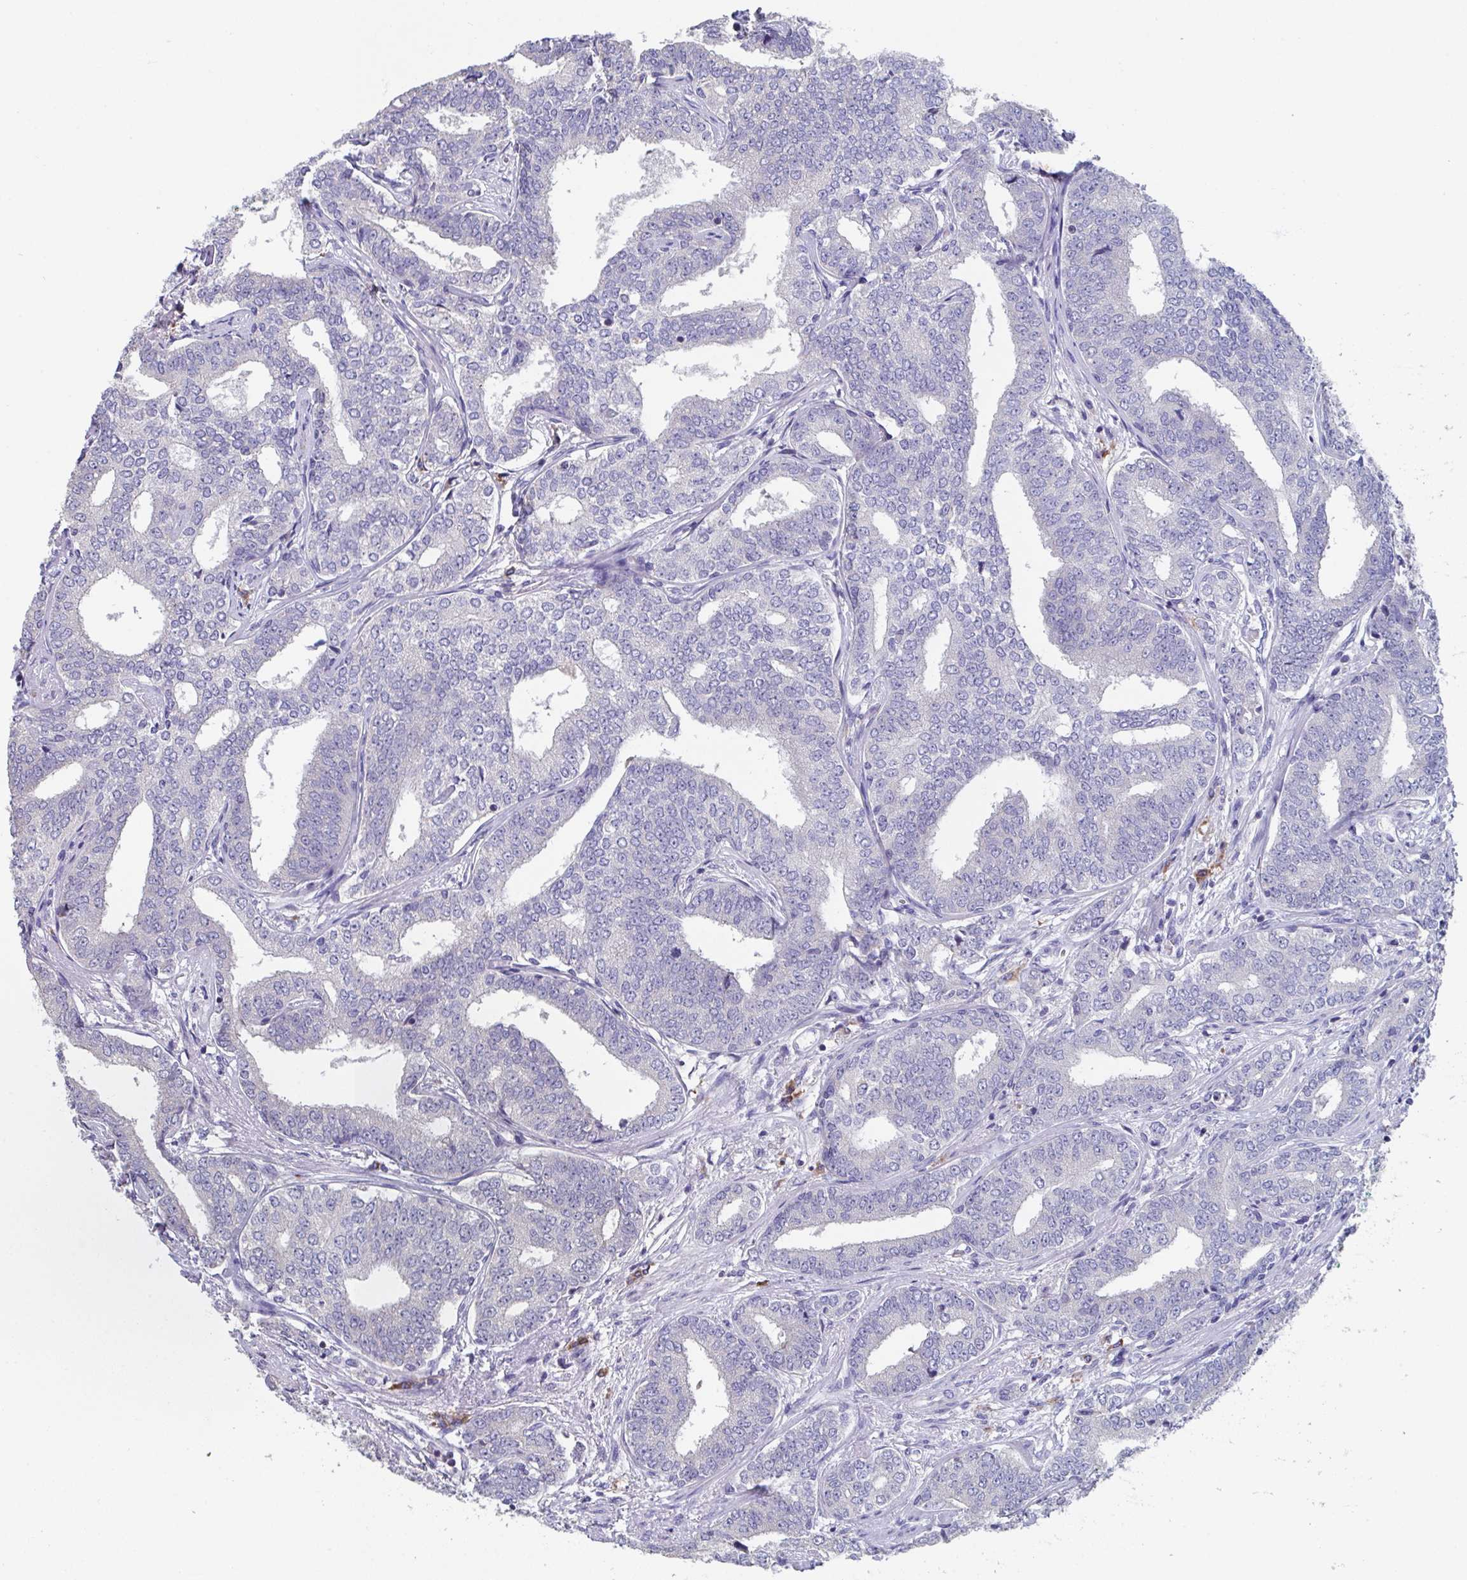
{"staining": {"intensity": "negative", "quantity": "none", "location": "none"}, "tissue": "prostate cancer", "cell_type": "Tumor cells", "image_type": "cancer", "snomed": [{"axis": "morphology", "description": "Adenocarcinoma, High grade"}, {"axis": "topography", "description": "Prostate"}], "caption": "IHC of human prostate cancer (high-grade adenocarcinoma) reveals no staining in tumor cells. (Immunohistochemistry, brightfield microscopy, high magnification).", "gene": "LRRC58", "patient": {"sex": "male", "age": 72}}